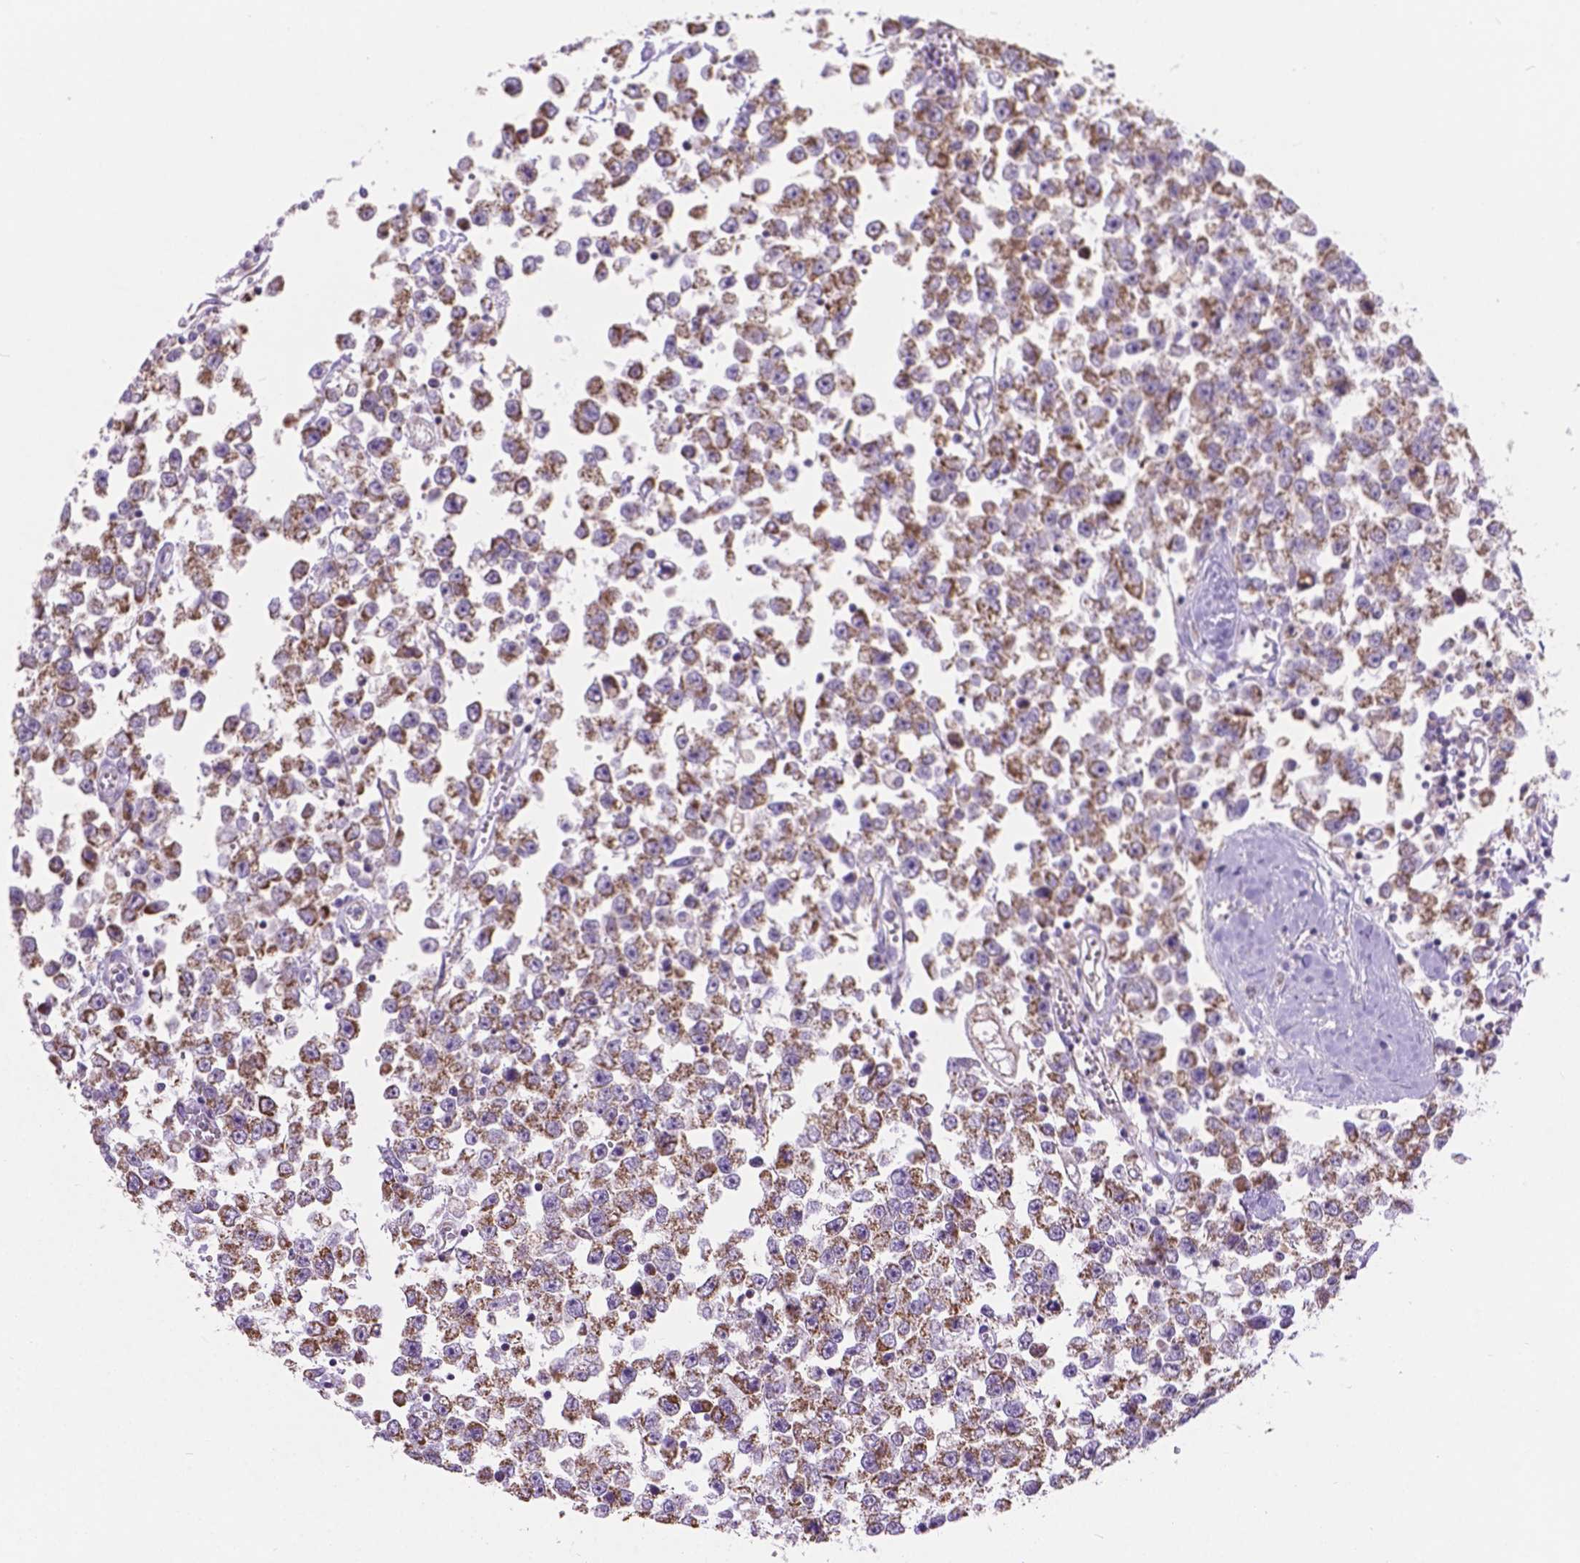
{"staining": {"intensity": "moderate", "quantity": ">75%", "location": "cytoplasmic/membranous"}, "tissue": "testis cancer", "cell_type": "Tumor cells", "image_type": "cancer", "snomed": [{"axis": "morphology", "description": "Seminoma, NOS"}, {"axis": "topography", "description": "Testis"}], "caption": "High-power microscopy captured an immunohistochemistry (IHC) histopathology image of seminoma (testis), revealing moderate cytoplasmic/membranous staining in about >75% of tumor cells.", "gene": "CSPG5", "patient": {"sex": "male", "age": 34}}